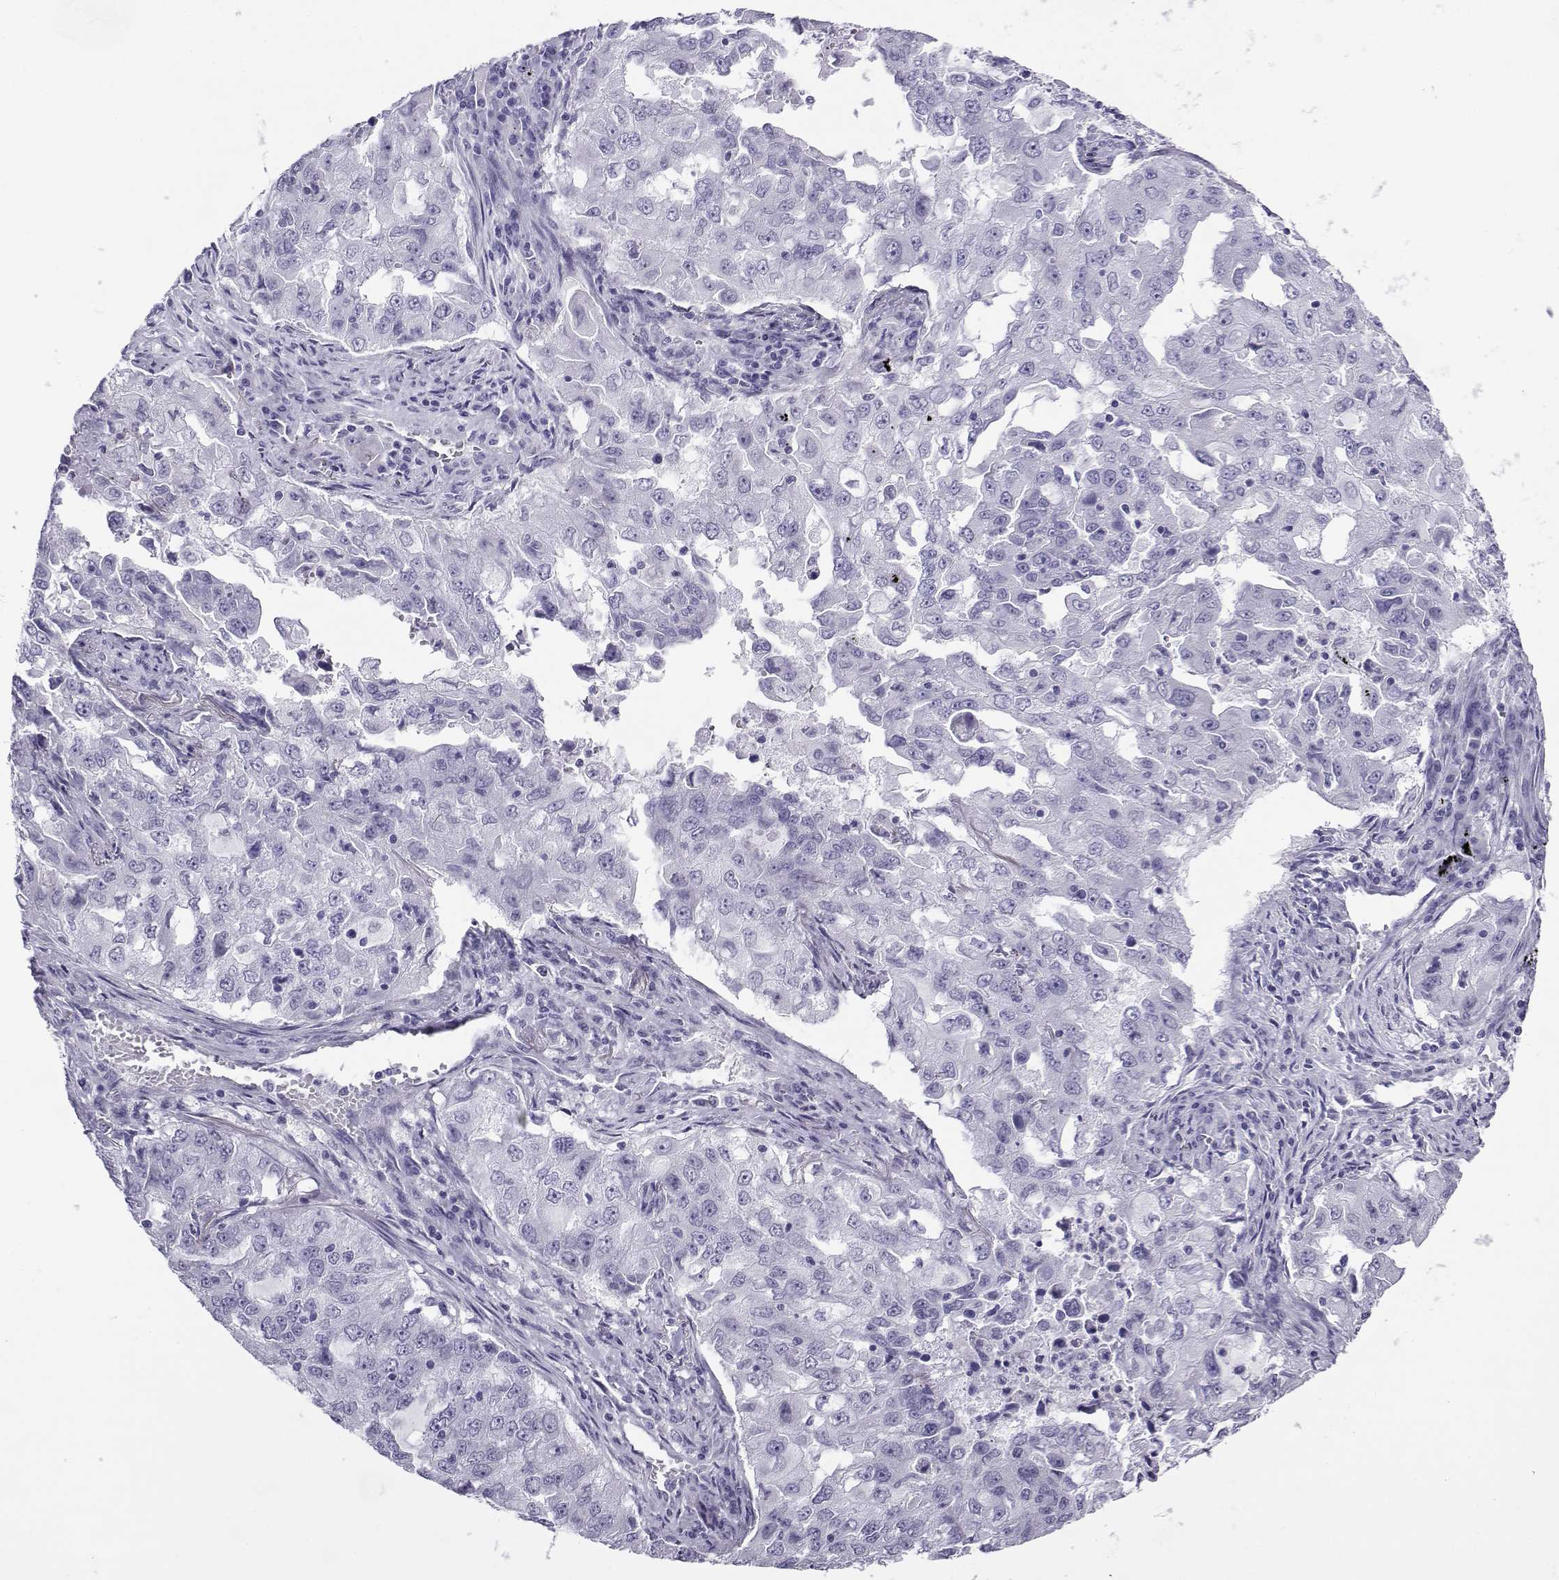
{"staining": {"intensity": "negative", "quantity": "none", "location": "none"}, "tissue": "lung cancer", "cell_type": "Tumor cells", "image_type": "cancer", "snomed": [{"axis": "morphology", "description": "Adenocarcinoma, NOS"}, {"axis": "topography", "description": "Lung"}], "caption": "Immunohistochemistry histopathology image of neoplastic tissue: adenocarcinoma (lung) stained with DAB (3,3'-diaminobenzidine) displays no significant protein staining in tumor cells. (DAB immunohistochemistry visualized using brightfield microscopy, high magnification).", "gene": "KIF17", "patient": {"sex": "female", "age": 61}}